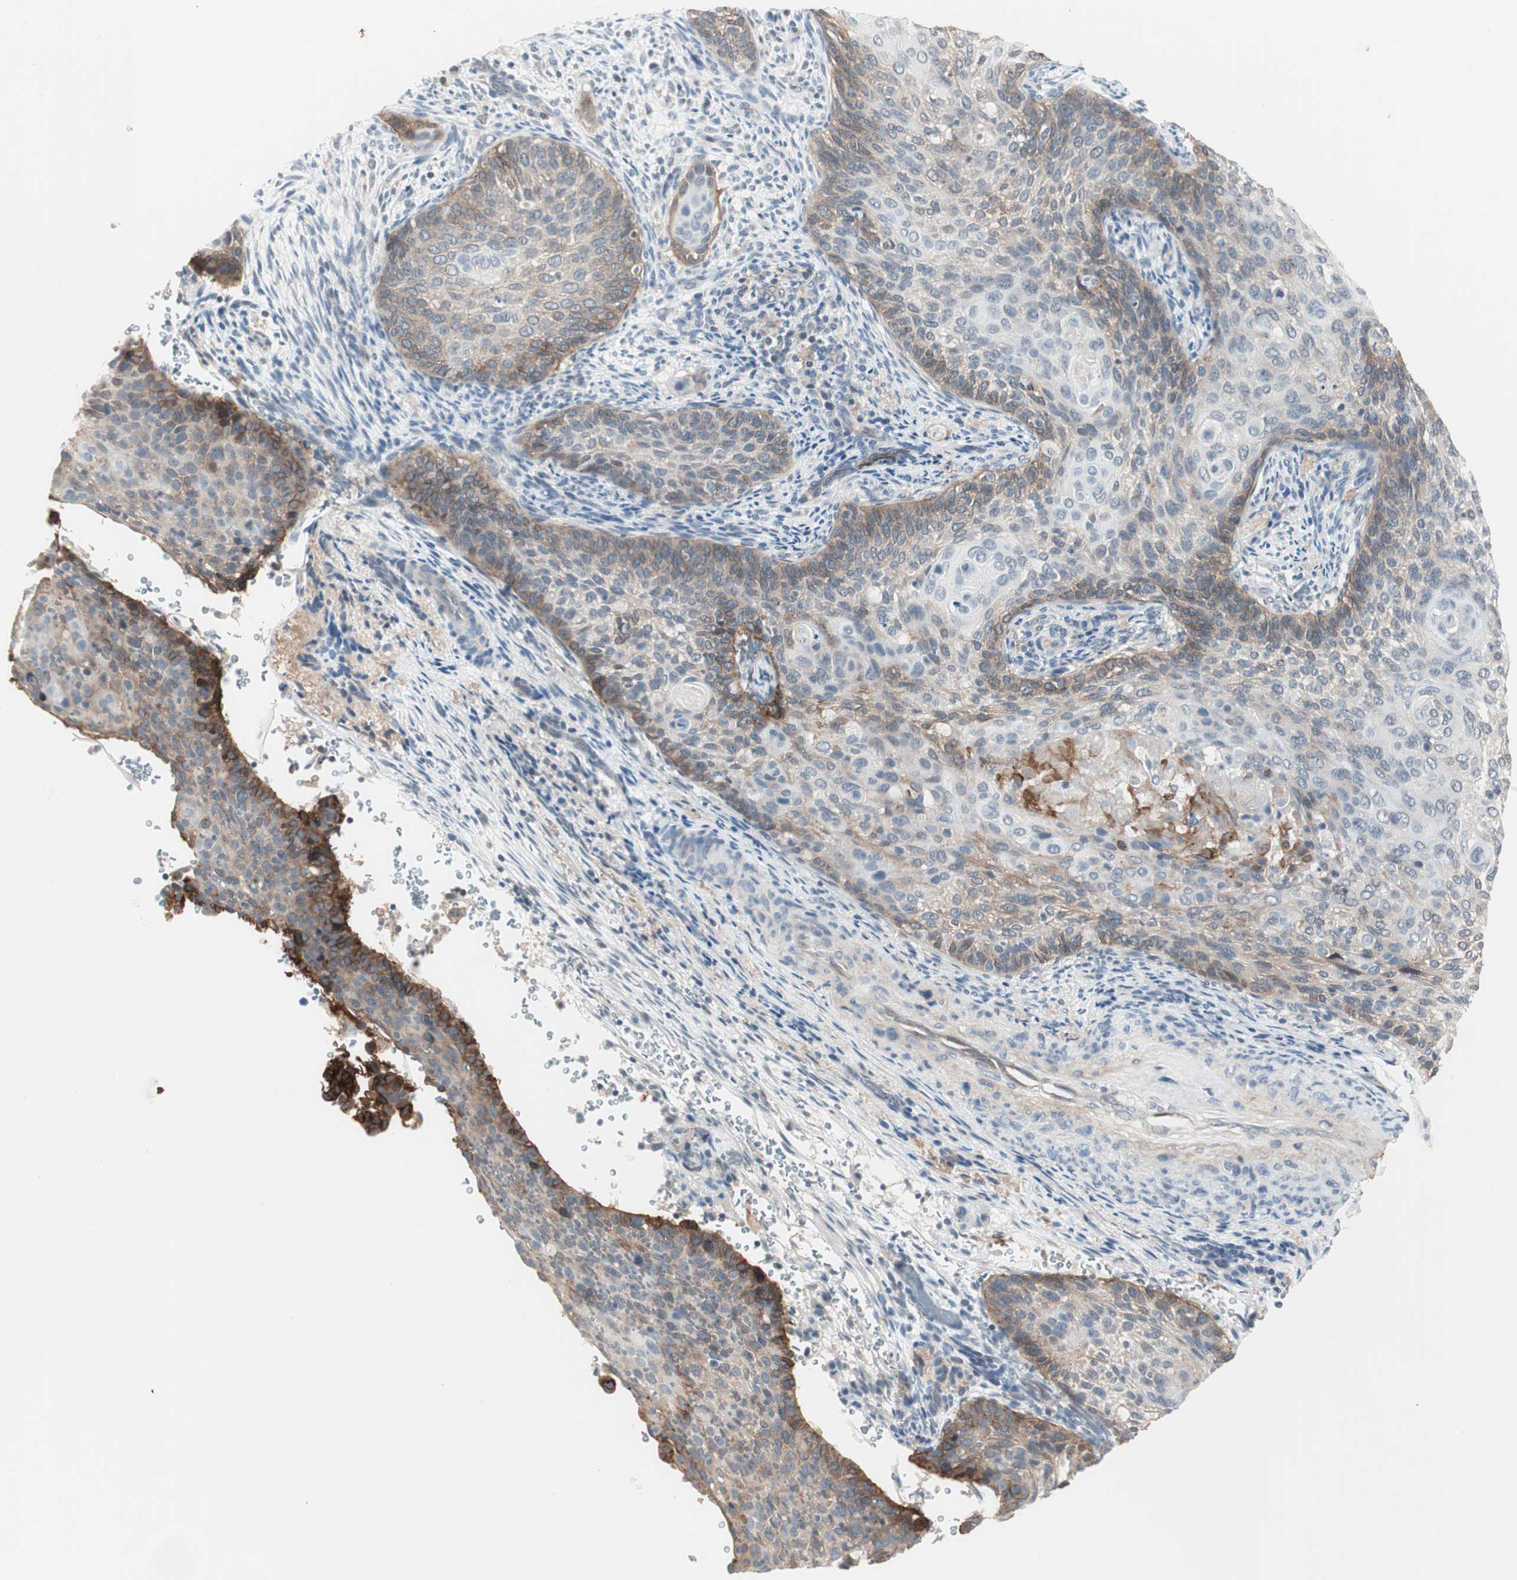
{"staining": {"intensity": "moderate", "quantity": "<25%", "location": "cytoplasmic/membranous"}, "tissue": "cervical cancer", "cell_type": "Tumor cells", "image_type": "cancer", "snomed": [{"axis": "morphology", "description": "Squamous cell carcinoma, NOS"}, {"axis": "topography", "description": "Cervix"}], "caption": "This micrograph exhibits immunohistochemistry staining of human cervical squamous cell carcinoma, with low moderate cytoplasmic/membranous expression in approximately <25% of tumor cells.", "gene": "ITGB4", "patient": {"sex": "female", "age": 33}}